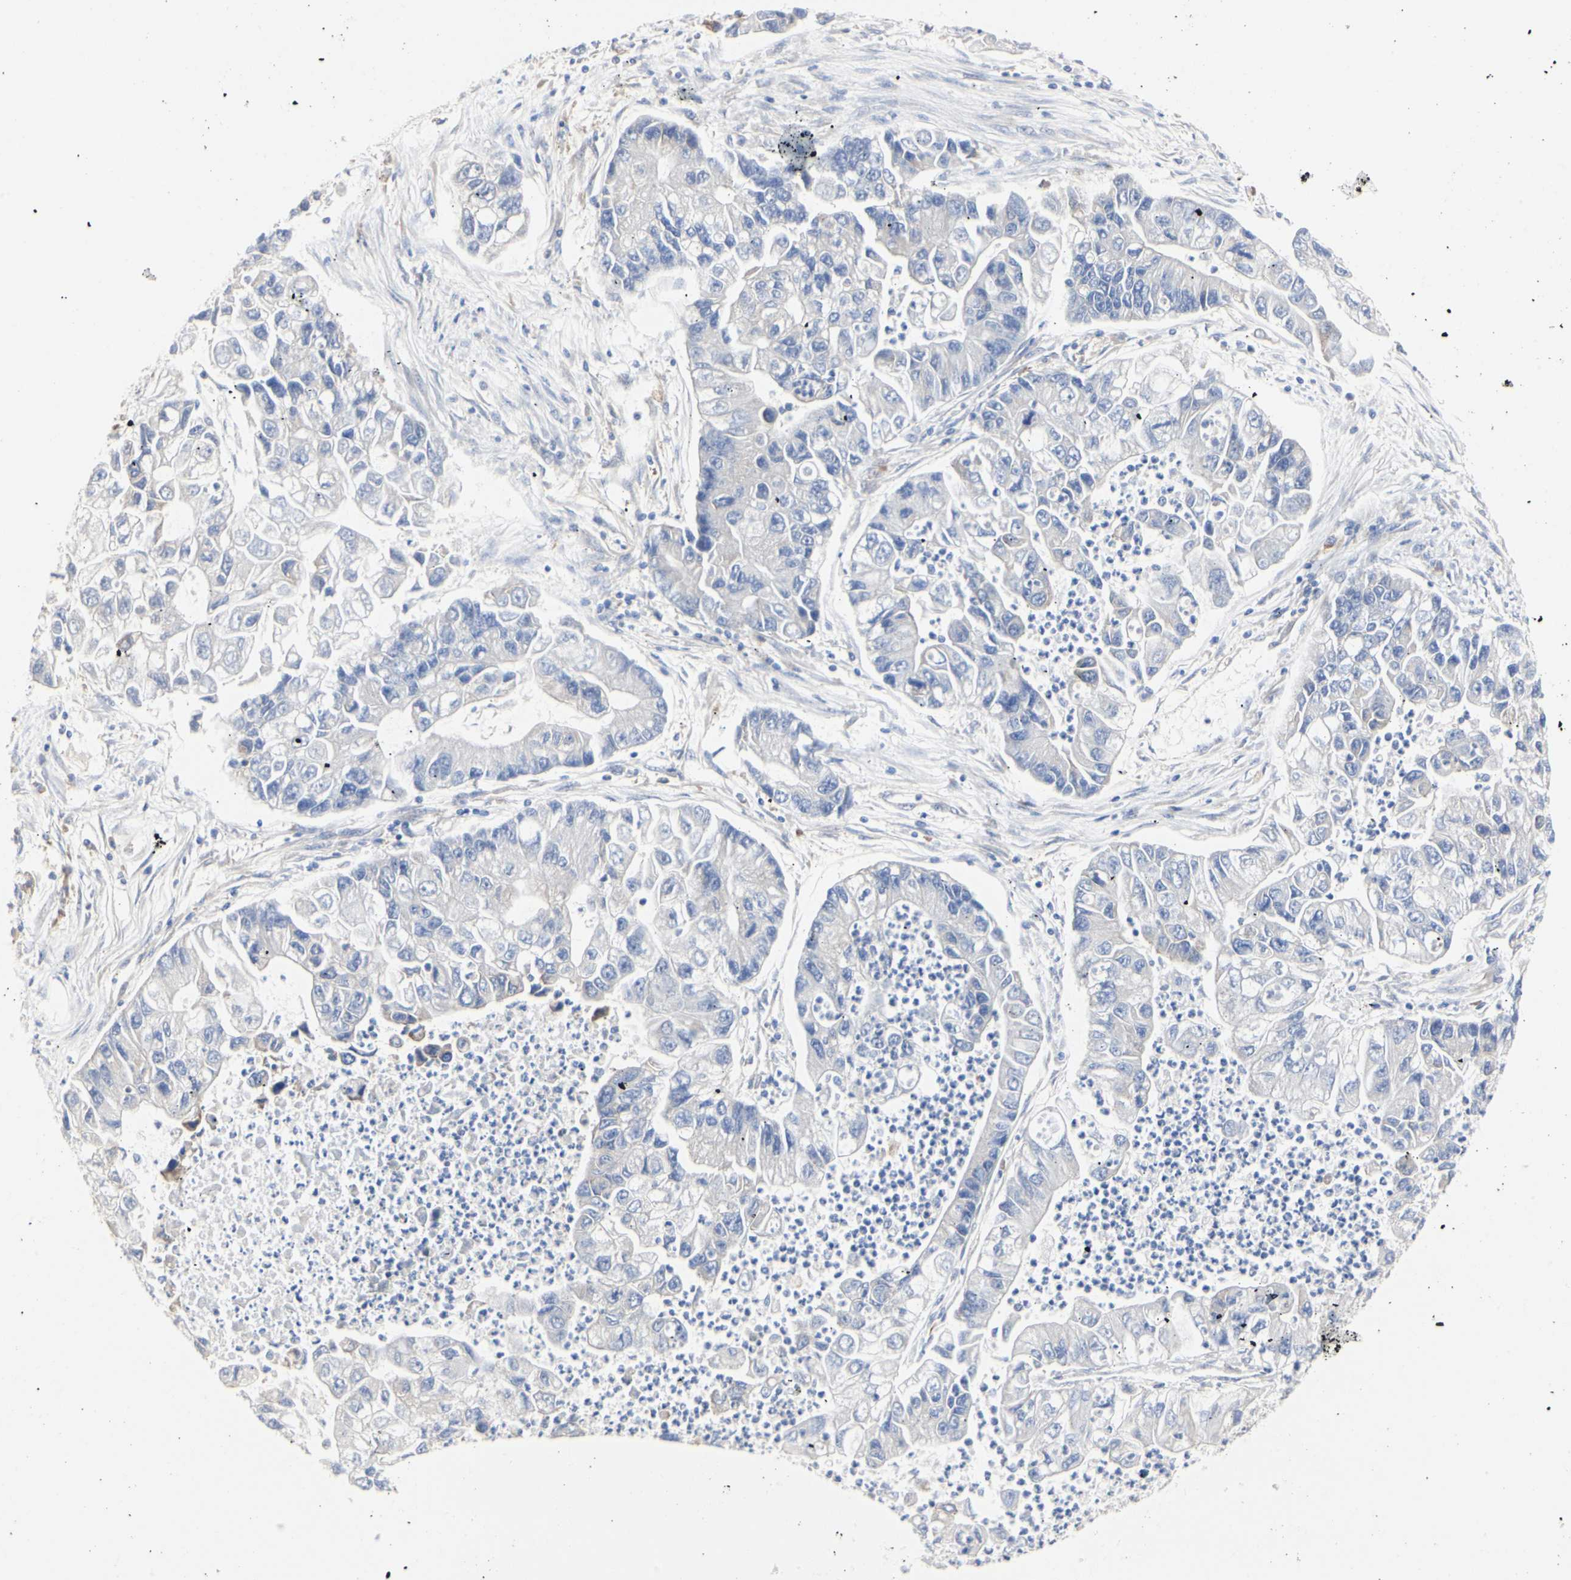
{"staining": {"intensity": "negative", "quantity": "none", "location": "none"}, "tissue": "lung cancer", "cell_type": "Tumor cells", "image_type": "cancer", "snomed": [{"axis": "morphology", "description": "Adenocarcinoma, NOS"}, {"axis": "topography", "description": "Lung"}], "caption": "Lung cancer stained for a protein using immunohistochemistry exhibits no staining tumor cells.", "gene": "C3orf52", "patient": {"sex": "female", "age": 51}}